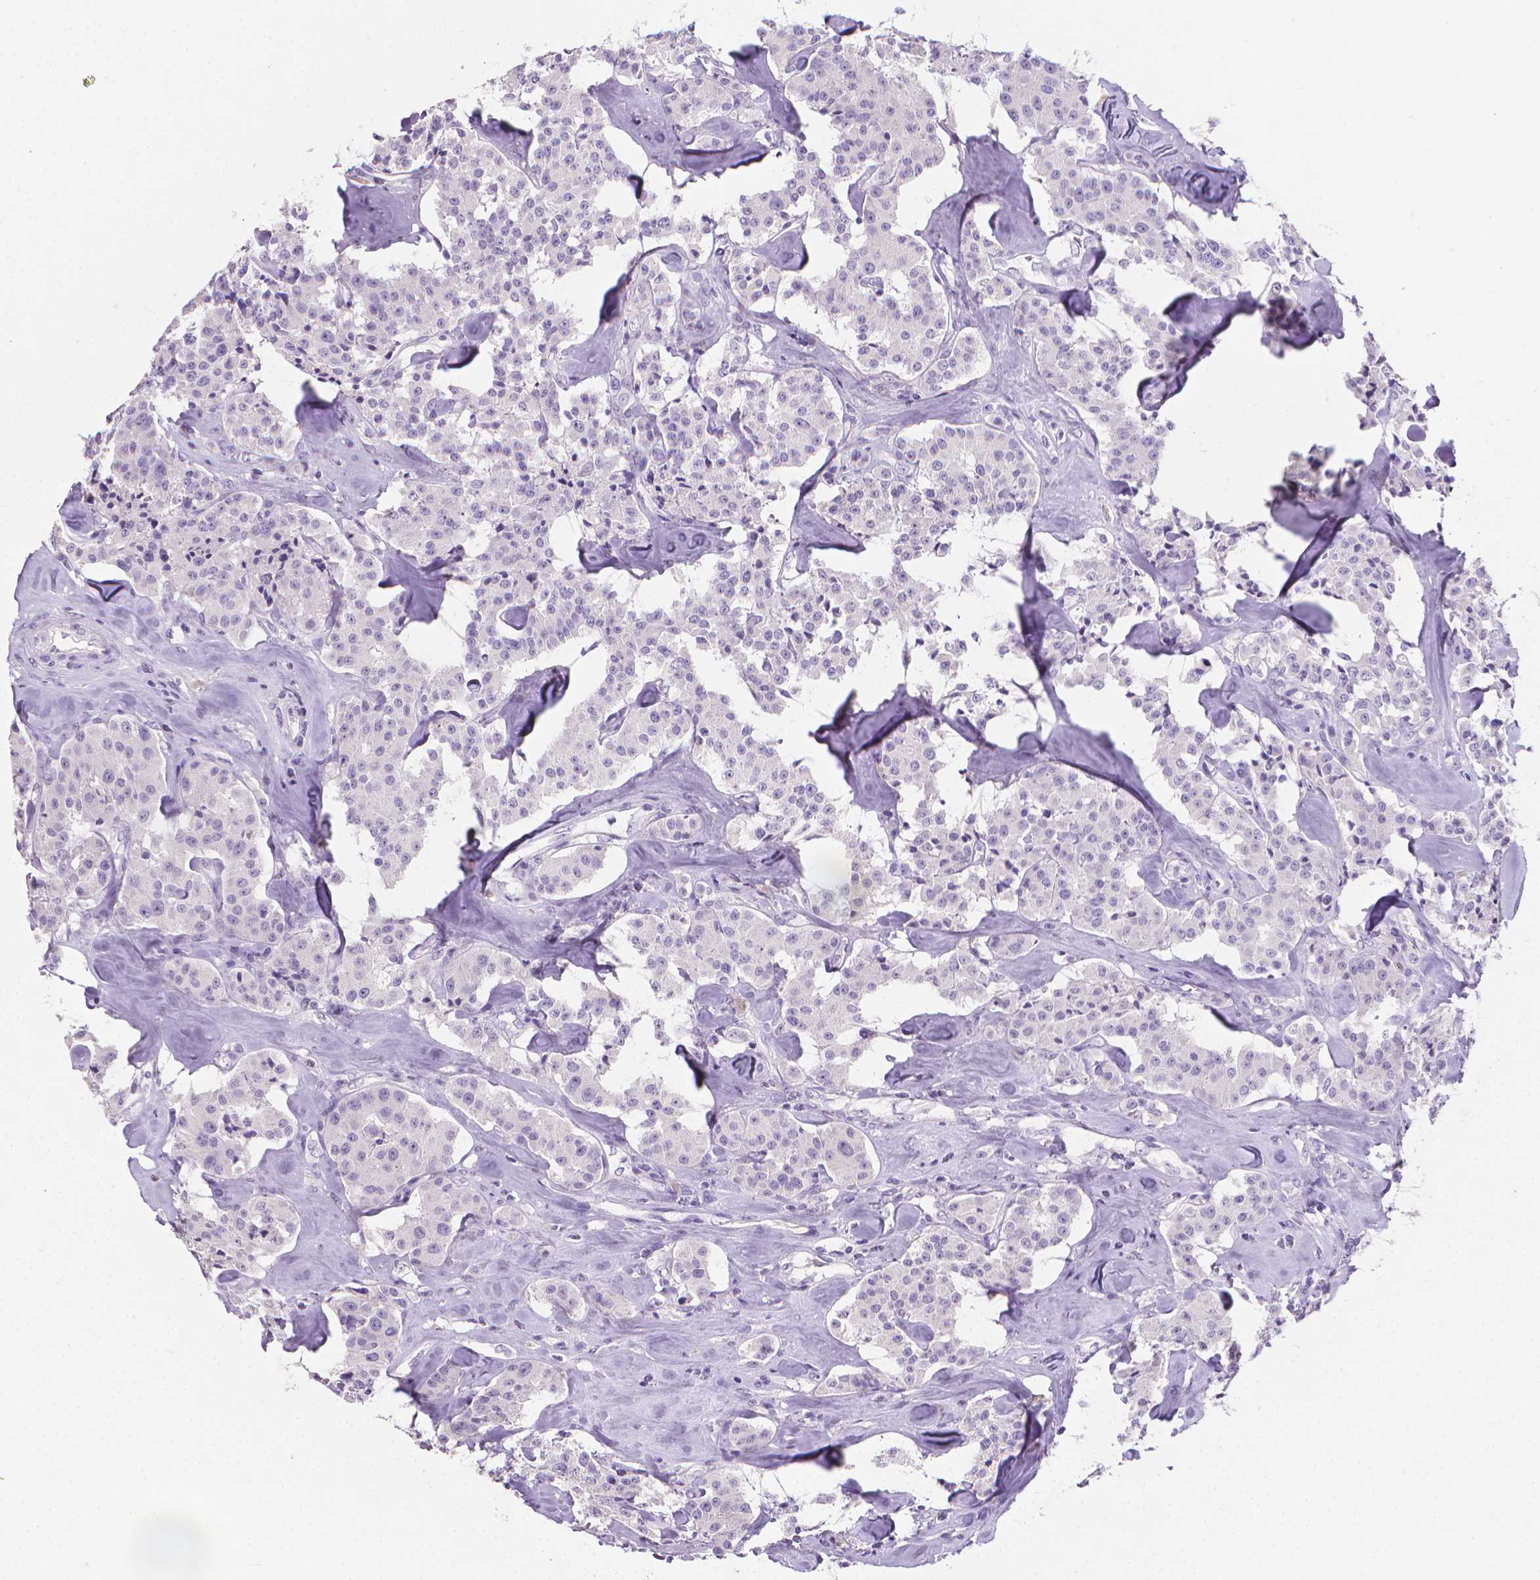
{"staining": {"intensity": "negative", "quantity": "none", "location": "none"}, "tissue": "carcinoid", "cell_type": "Tumor cells", "image_type": "cancer", "snomed": [{"axis": "morphology", "description": "Carcinoid, malignant, NOS"}, {"axis": "topography", "description": "Pancreas"}], "caption": "There is no significant staining in tumor cells of carcinoid.", "gene": "XPNPEP2", "patient": {"sex": "male", "age": 41}}